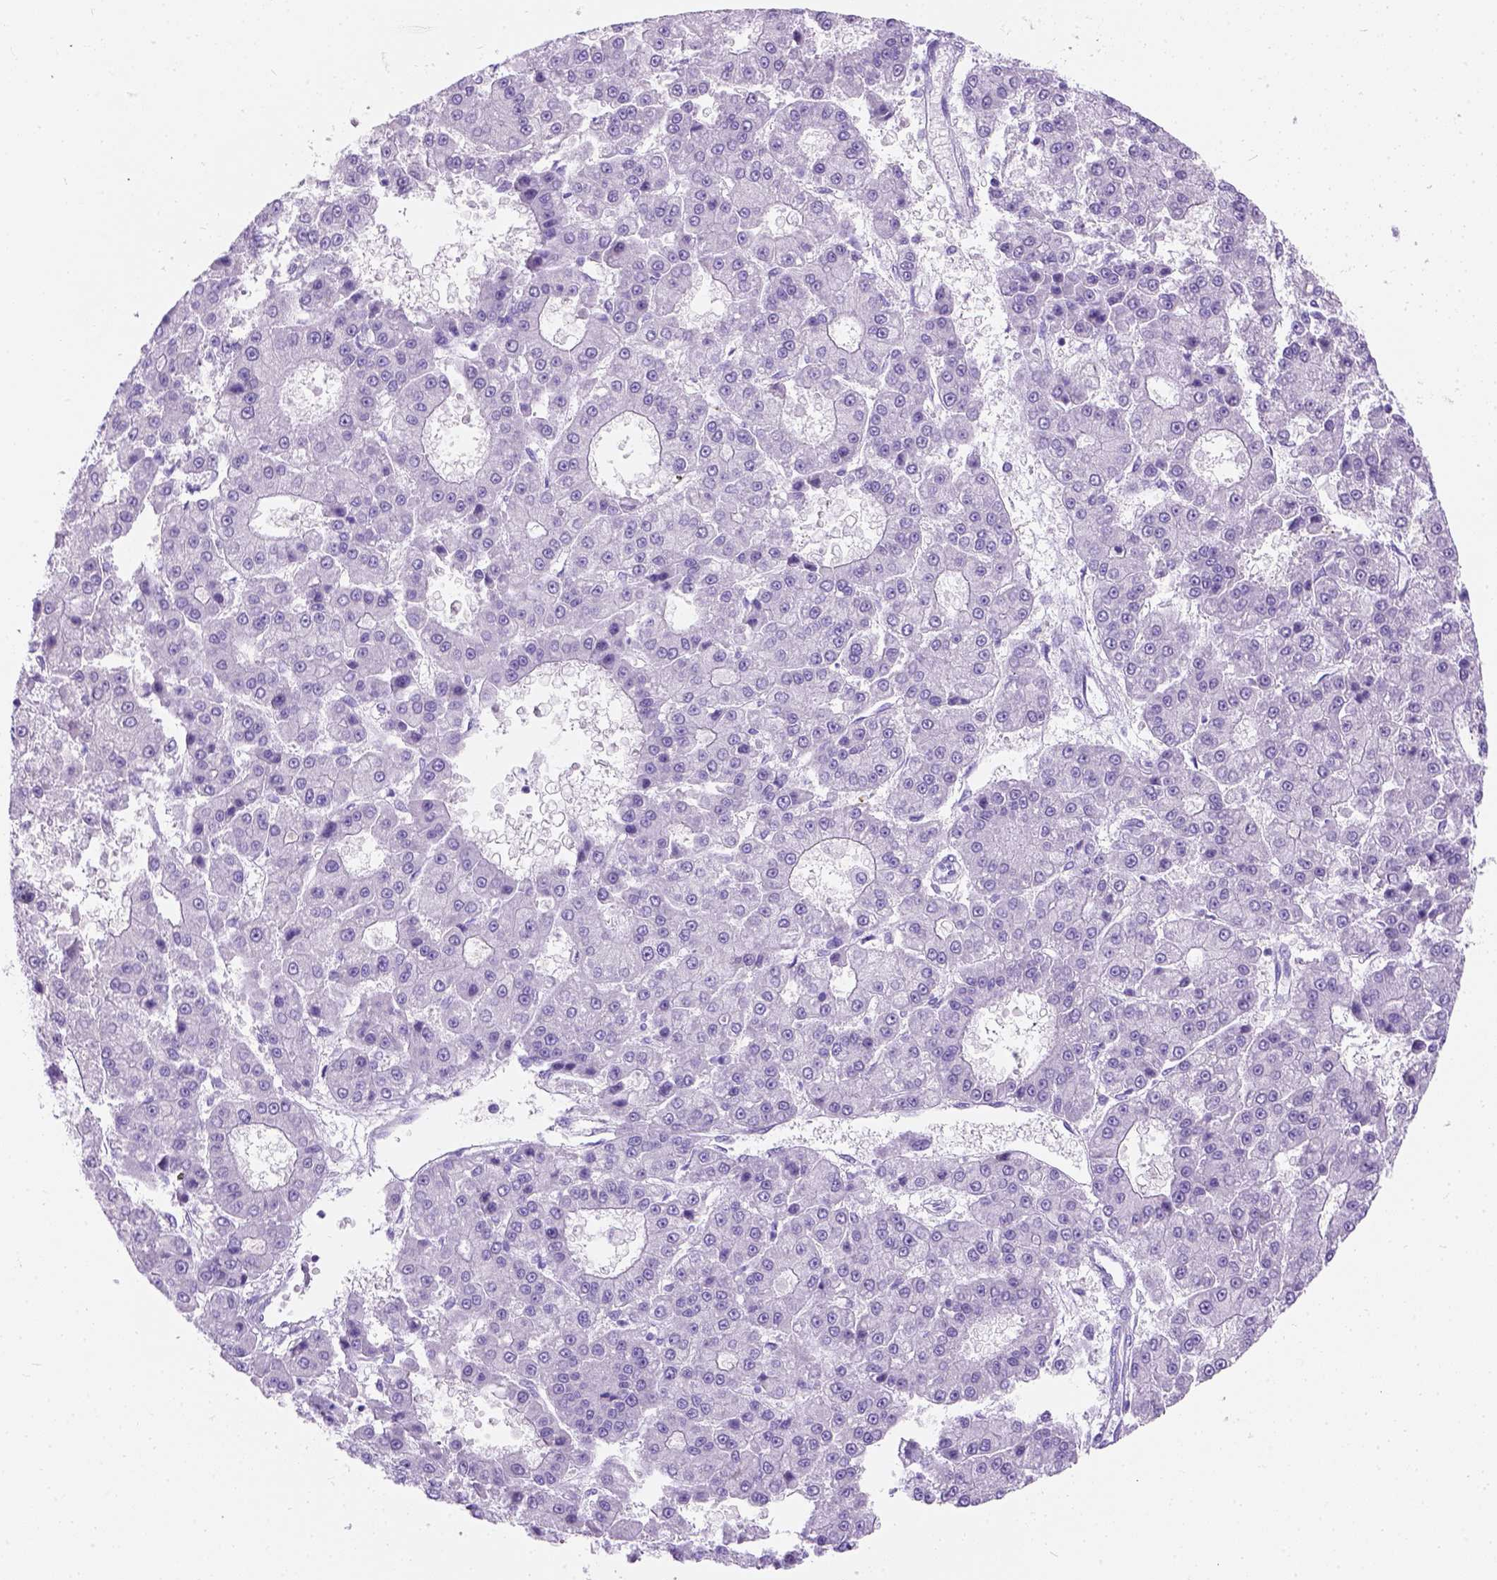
{"staining": {"intensity": "negative", "quantity": "none", "location": "none"}, "tissue": "liver cancer", "cell_type": "Tumor cells", "image_type": "cancer", "snomed": [{"axis": "morphology", "description": "Carcinoma, Hepatocellular, NOS"}, {"axis": "topography", "description": "Liver"}], "caption": "Immunohistochemistry (IHC) of liver hepatocellular carcinoma demonstrates no positivity in tumor cells.", "gene": "C7orf57", "patient": {"sex": "male", "age": 70}}